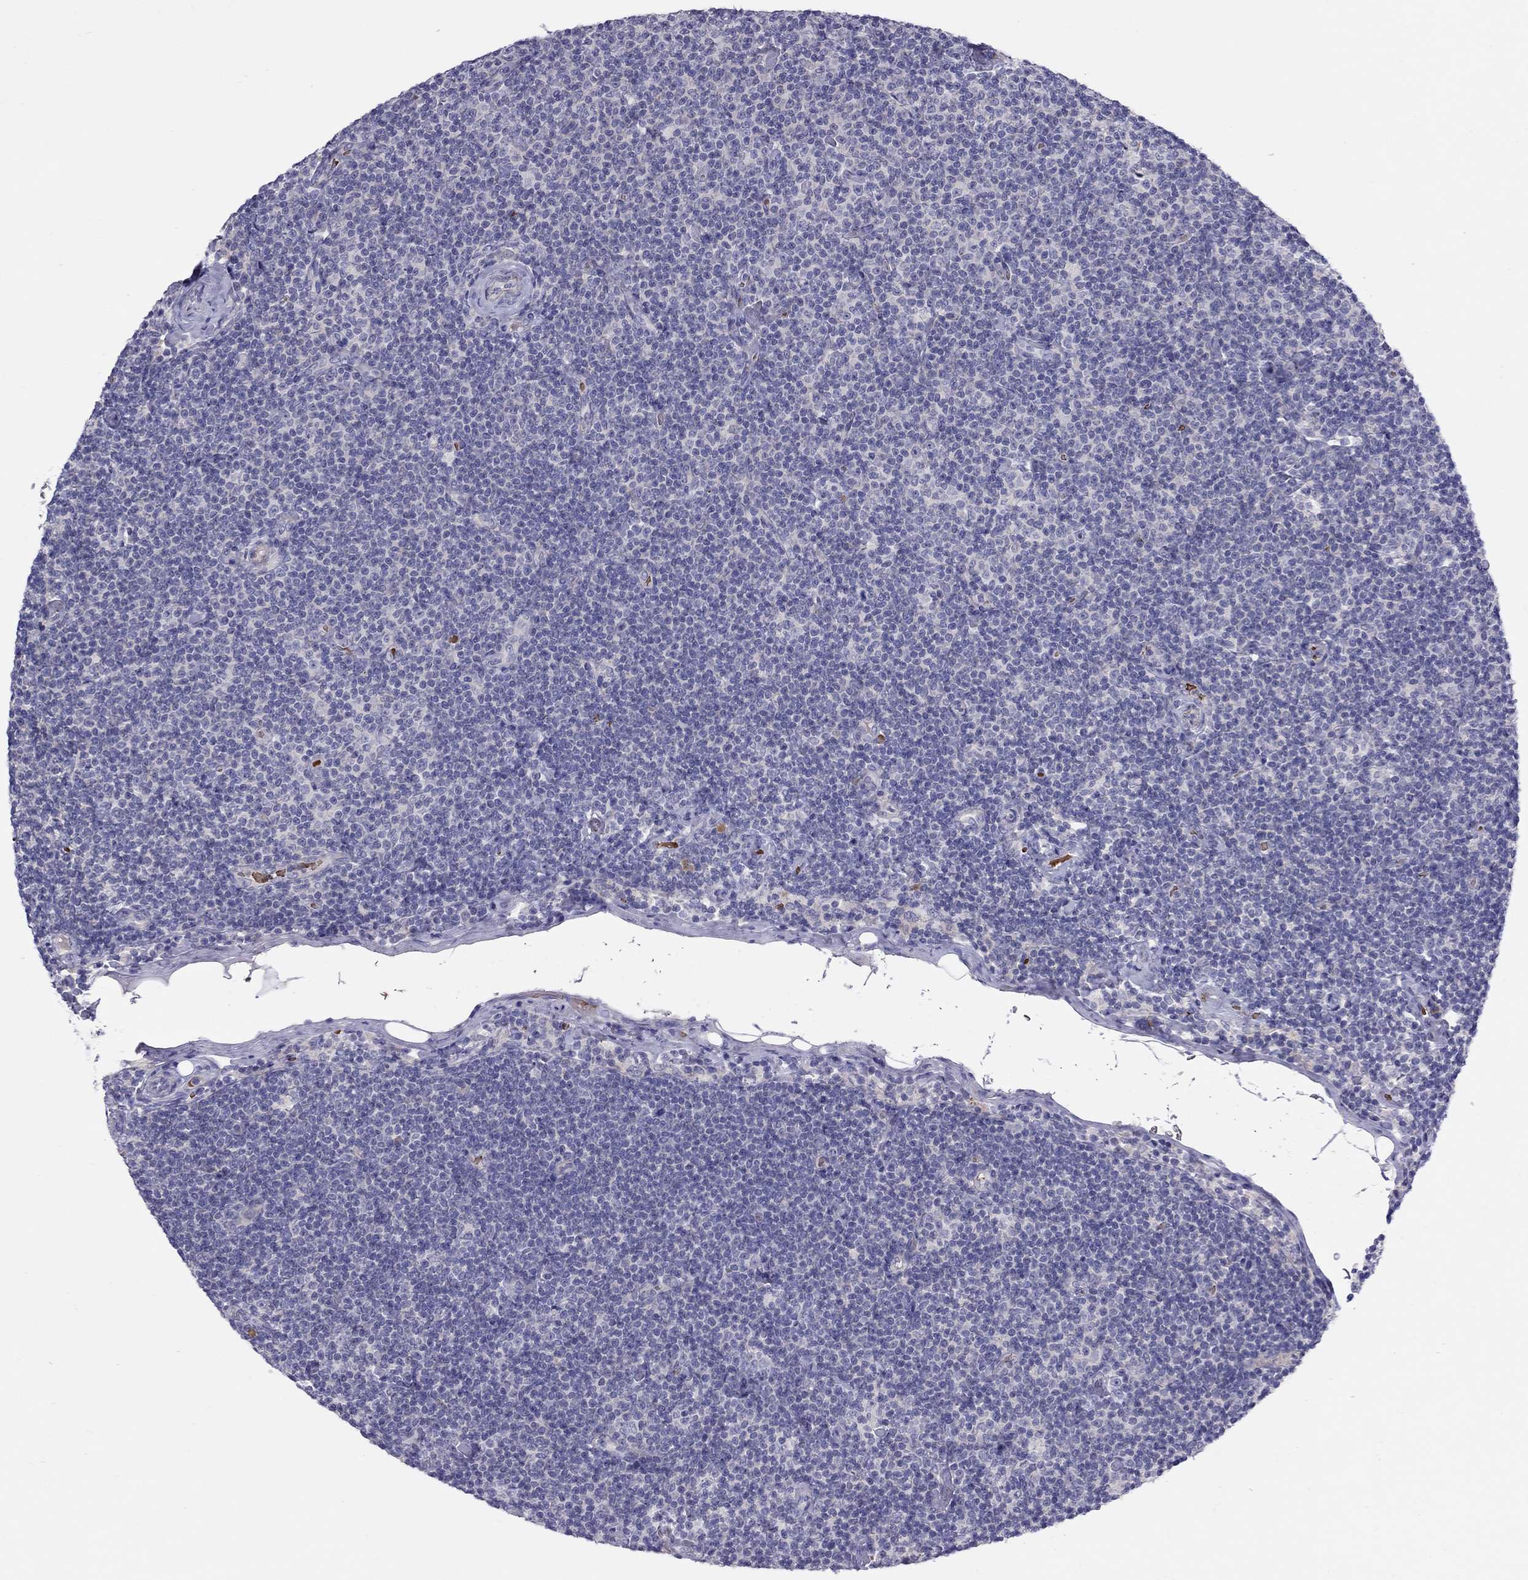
{"staining": {"intensity": "negative", "quantity": "none", "location": "none"}, "tissue": "lymphoma", "cell_type": "Tumor cells", "image_type": "cancer", "snomed": [{"axis": "morphology", "description": "Malignant lymphoma, non-Hodgkin's type, Low grade"}, {"axis": "topography", "description": "Lymph node"}], "caption": "Tumor cells show no significant protein staining in lymphoma.", "gene": "FRMD1", "patient": {"sex": "male", "age": 81}}